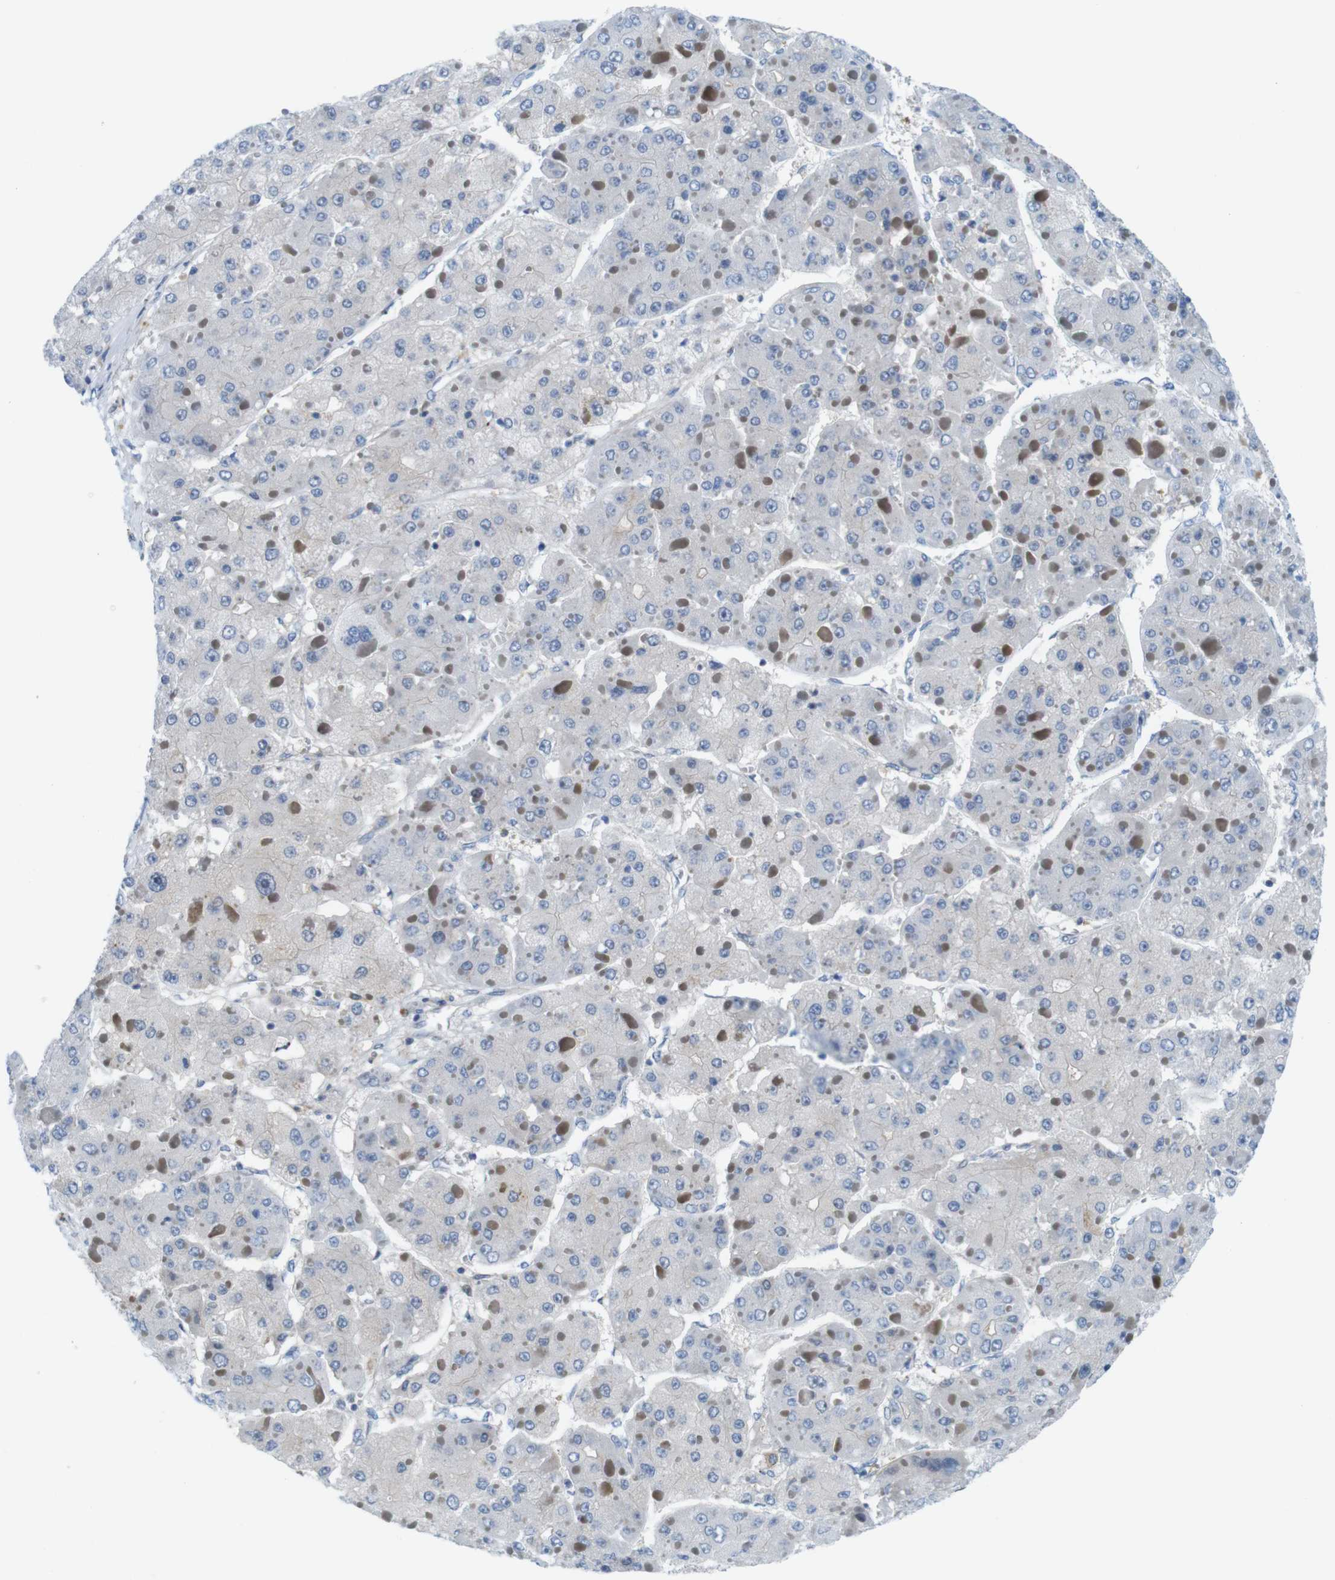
{"staining": {"intensity": "negative", "quantity": "none", "location": "none"}, "tissue": "liver cancer", "cell_type": "Tumor cells", "image_type": "cancer", "snomed": [{"axis": "morphology", "description": "Carcinoma, Hepatocellular, NOS"}, {"axis": "topography", "description": "Liver"}], "caption": "The micrograph demonstrates no staining of tumor cells in hepatocellular carcinoma (liver). Nuclei are stained in blue.", "gene": "ZDHHC3", "patient": {"sex": "female", "age": 73}}